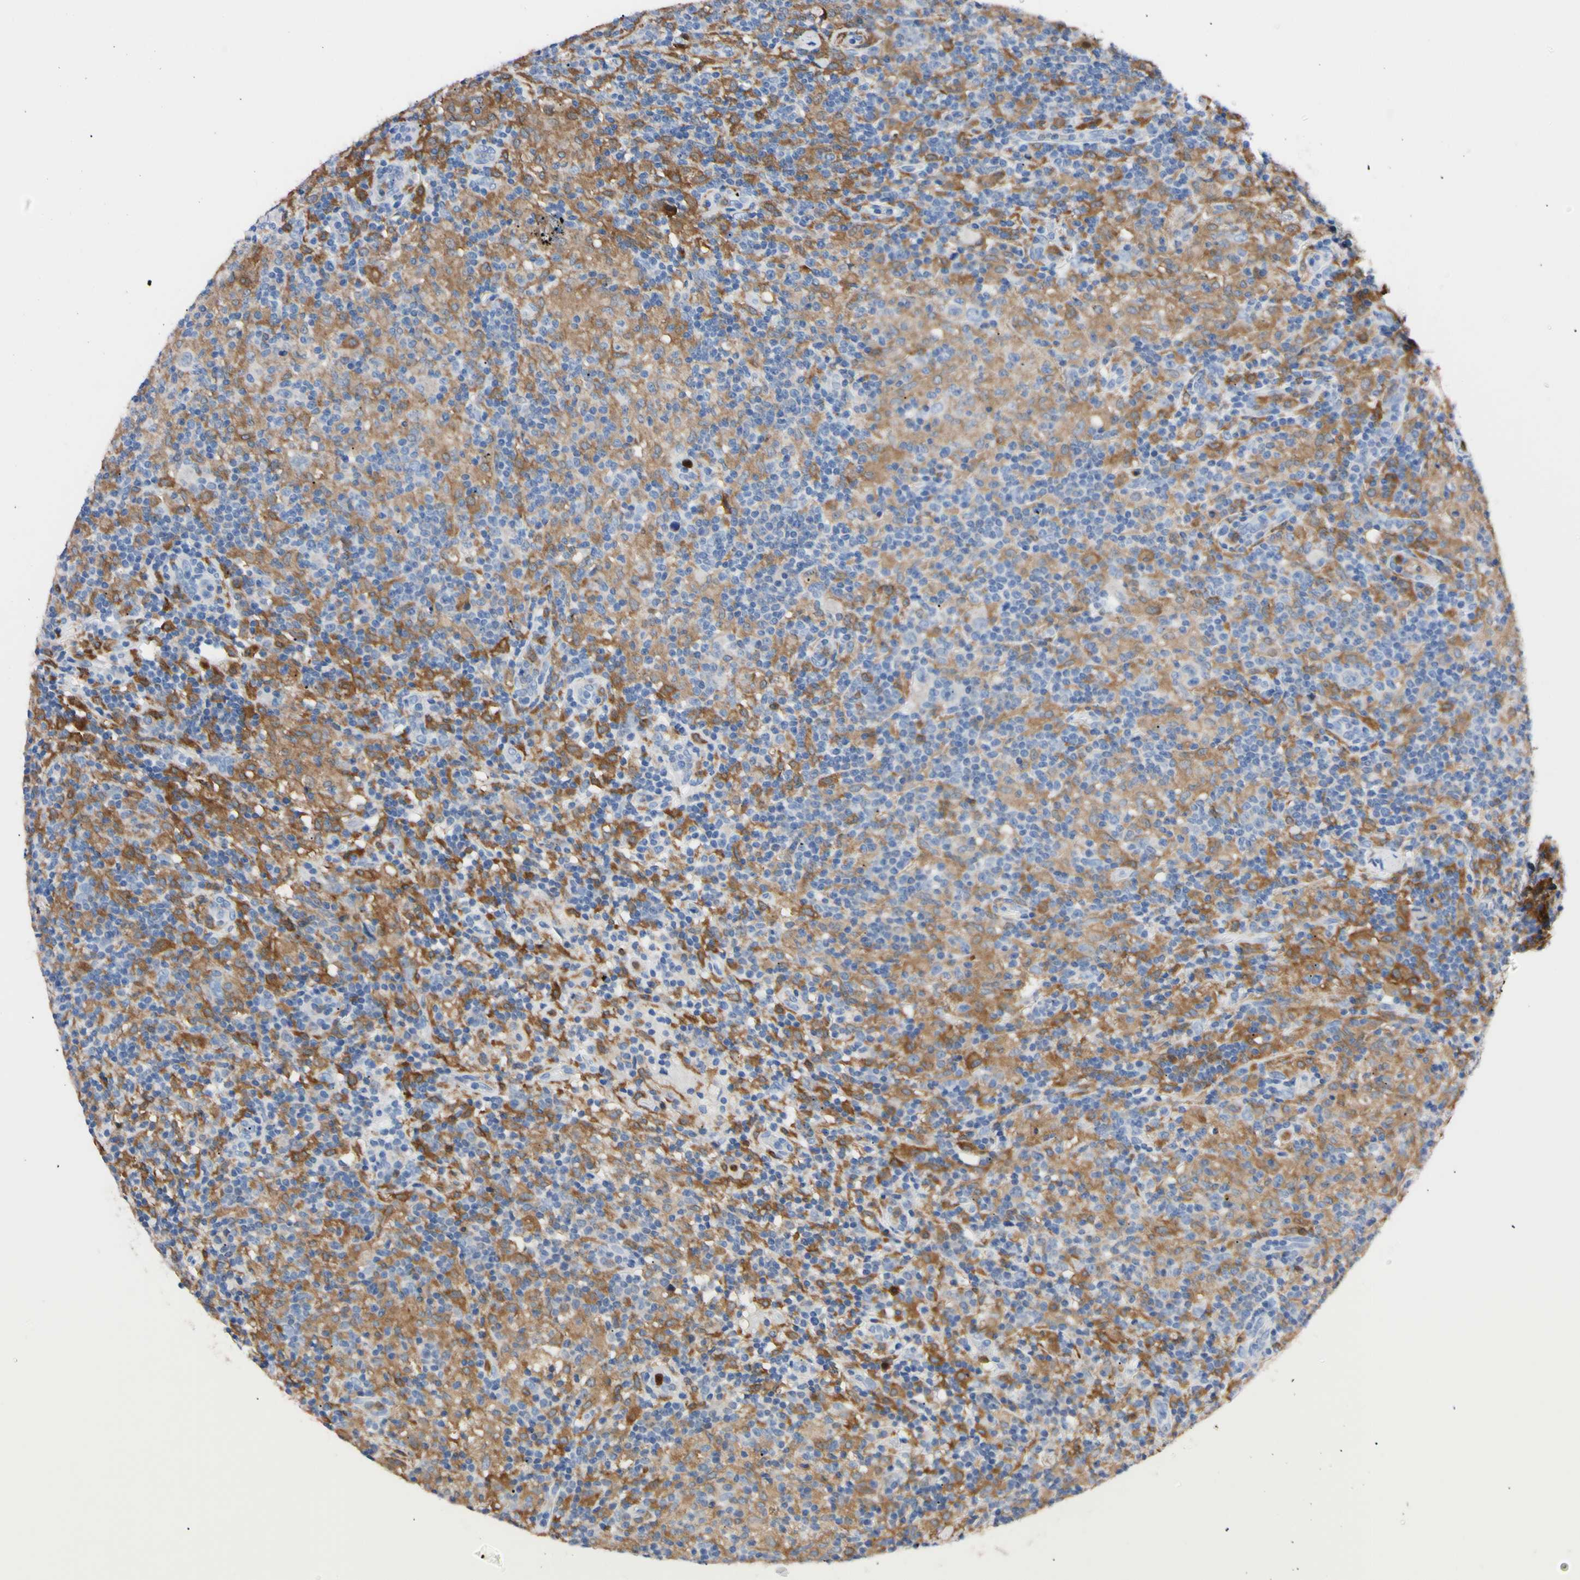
{"staining": {"intensity": "negative", "quantity": "none", "location": "none"}, "tissue": "lymphoma", "cell_type": "Tumor cells", "image_type": "cancer", "snomed": [{"axis": "morphology", "description": "Hodgkin's disease, NOS"}, {"axis": "topography", "description": "Lymph node"}], "caption": "This histopathology image is of Hodgkin's disease stained with immunohistochemistry to label a protein in brown with the nuclei are counter-stained blue. There is no staining in tumor cells.", "gene": "NCF4", "patient": {"sex": "male", "age": 70}}